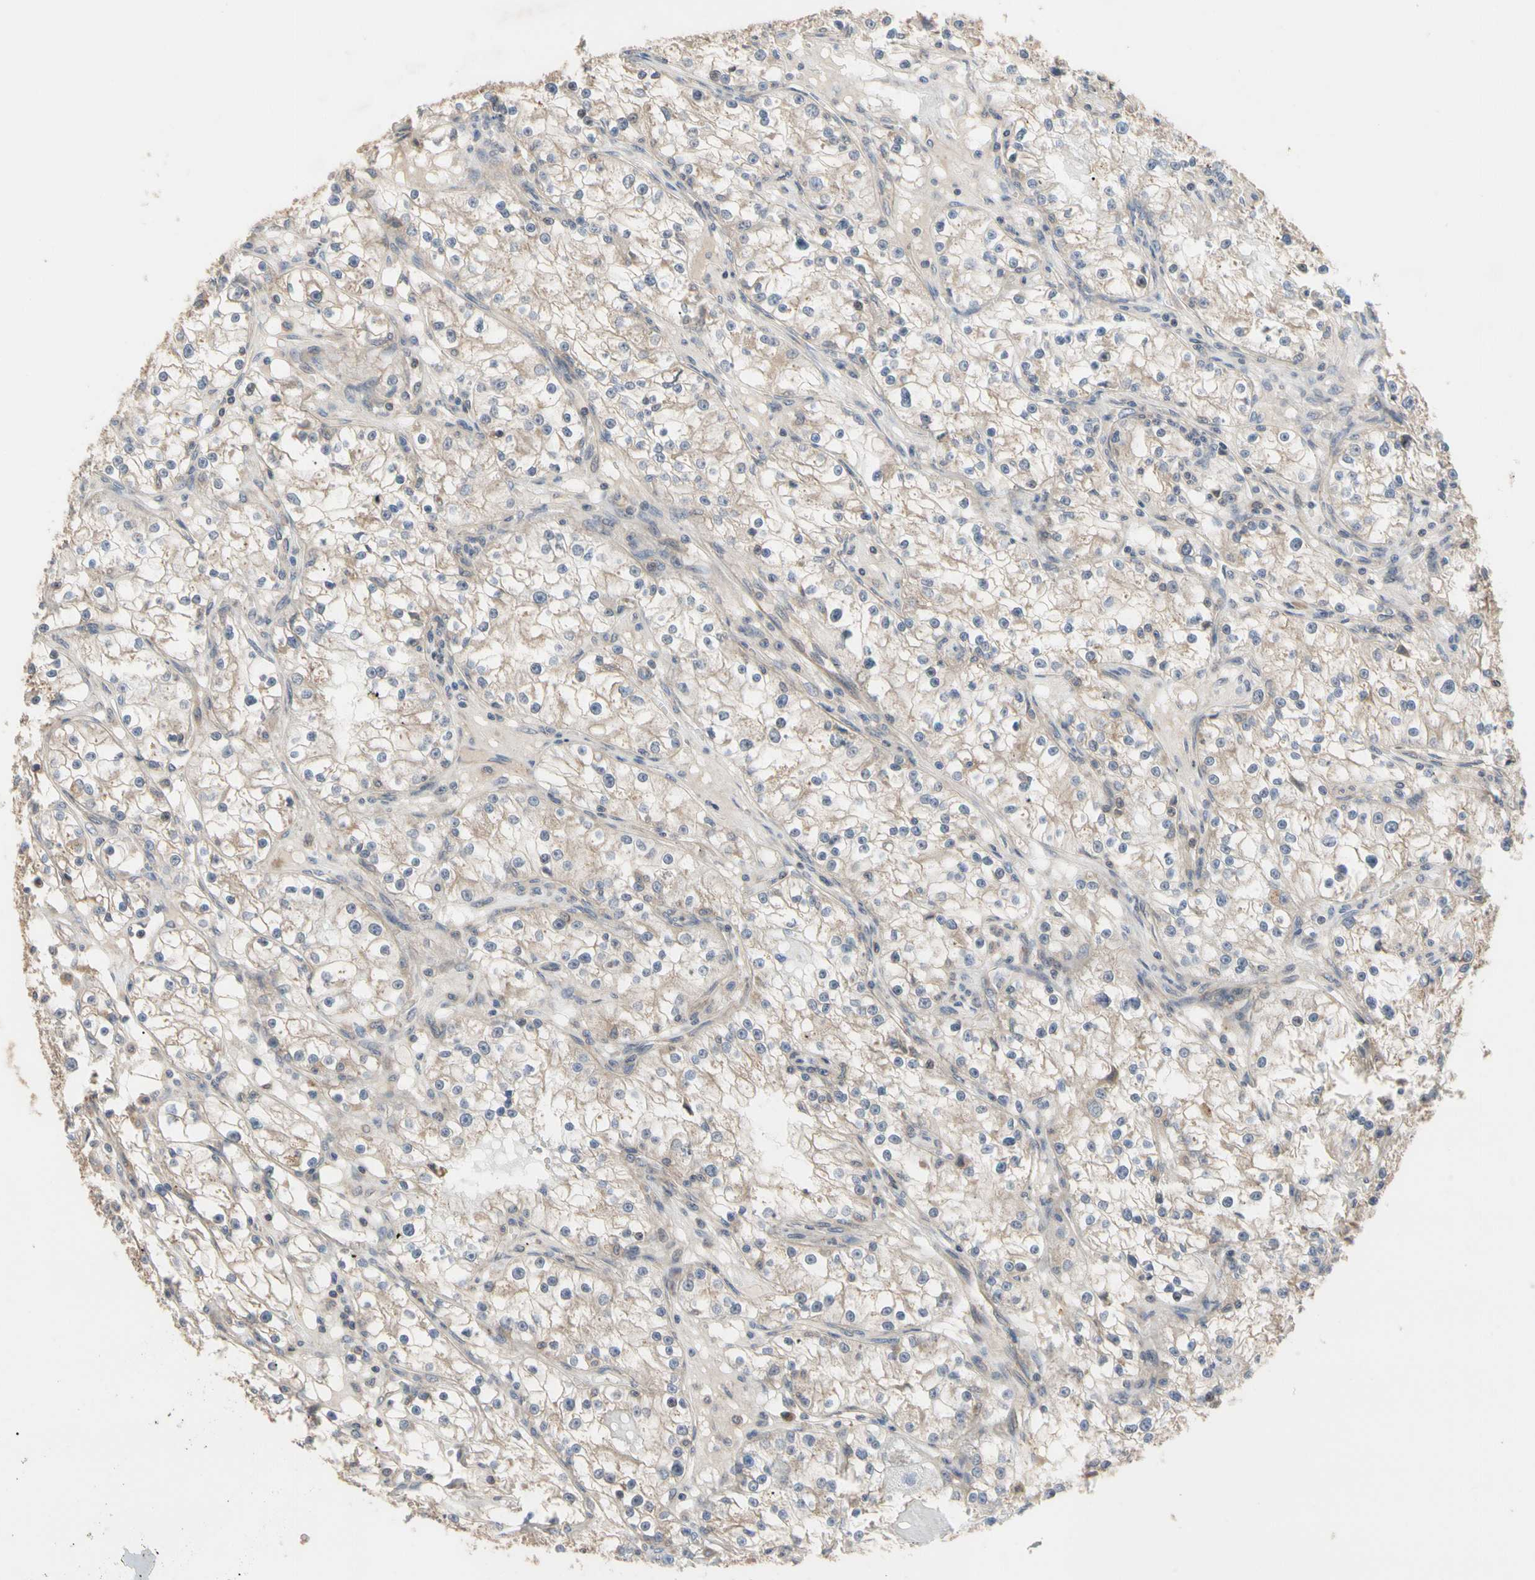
{"staining": {"intensity": "moderate", "quantity": ">75%", "location": "cytoplasmic/membranous"}, "tissue": "renal cancer", "cell_type": "Tumor cells", "image_type": "cancer", "snomed": [{"axis": "morphology", "description": "Adenocarcinoma, NOS"}, {"axis": "topography", "description": "Kidney"}], "caption": "Renal cancer (adenocarcinoma) stained with DAB (3,3'-diaminobenzidine) immunohistochemistry reveals medium levels of moderate cytoplasmic/membranous staining in approximately >75% of tumor cells.", "gene": "DPP8", "patient": {"sex": "male", "age": 56}}